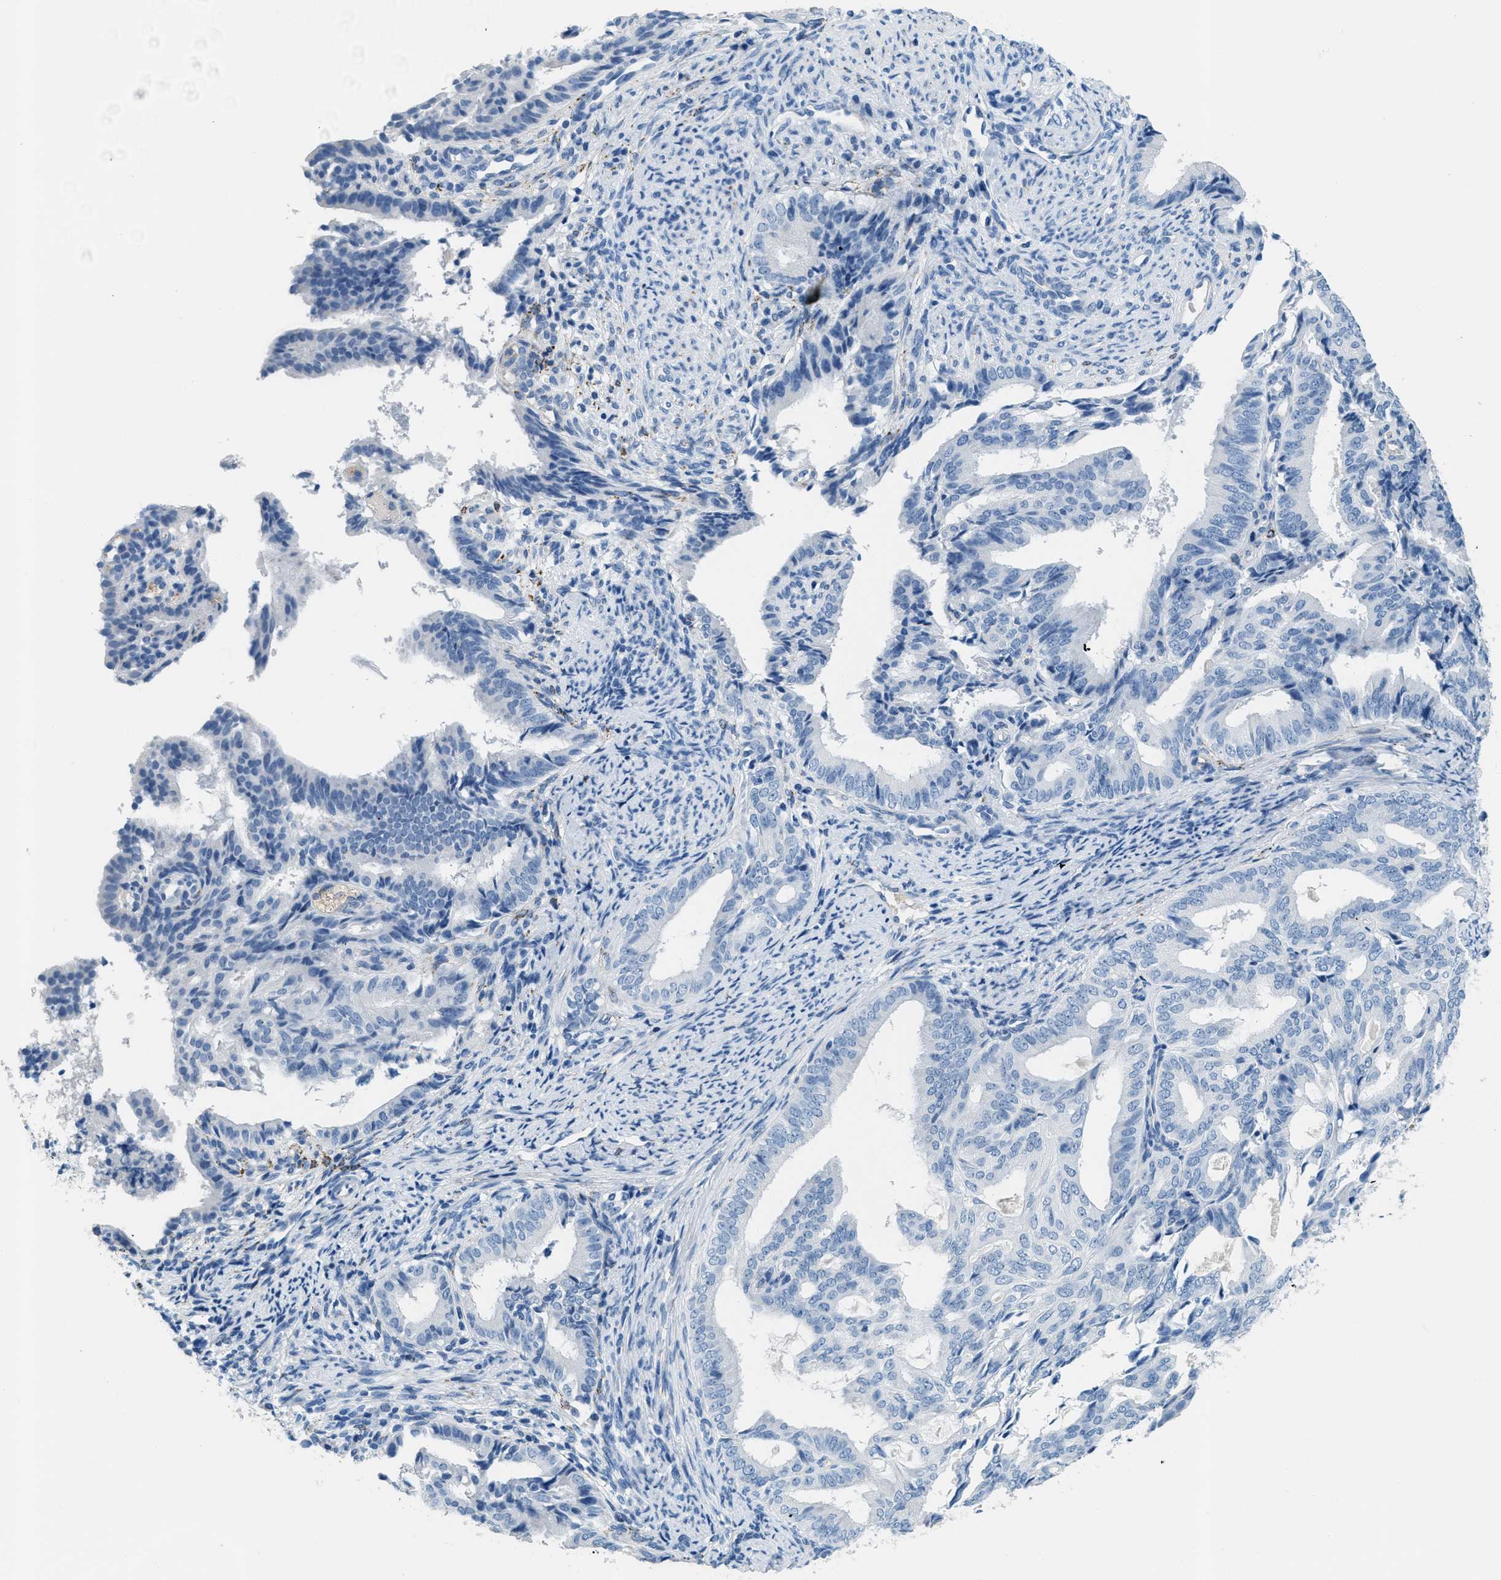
{"staining": {"intensity": "negative", "quantity": "none", "location": "none"}, "tissue": "endometrial cancer", "cell_type": "Tumor cells", "image_type": "cancer", "snomed": [{"axis": "morphology", "description": "Adenocarcinoma, NOS"}, {"axis": "topography", "description": "Endometrium"}], "caption": "Histopathology image shows no protein expression in tumor cells of adenocarcinoma (endometrial) tissue. (Immunohistochemistry, brightfield microscopy, high magnification).", "gene": "MGARP", "patient": {"sex": "female", "age": 58}}